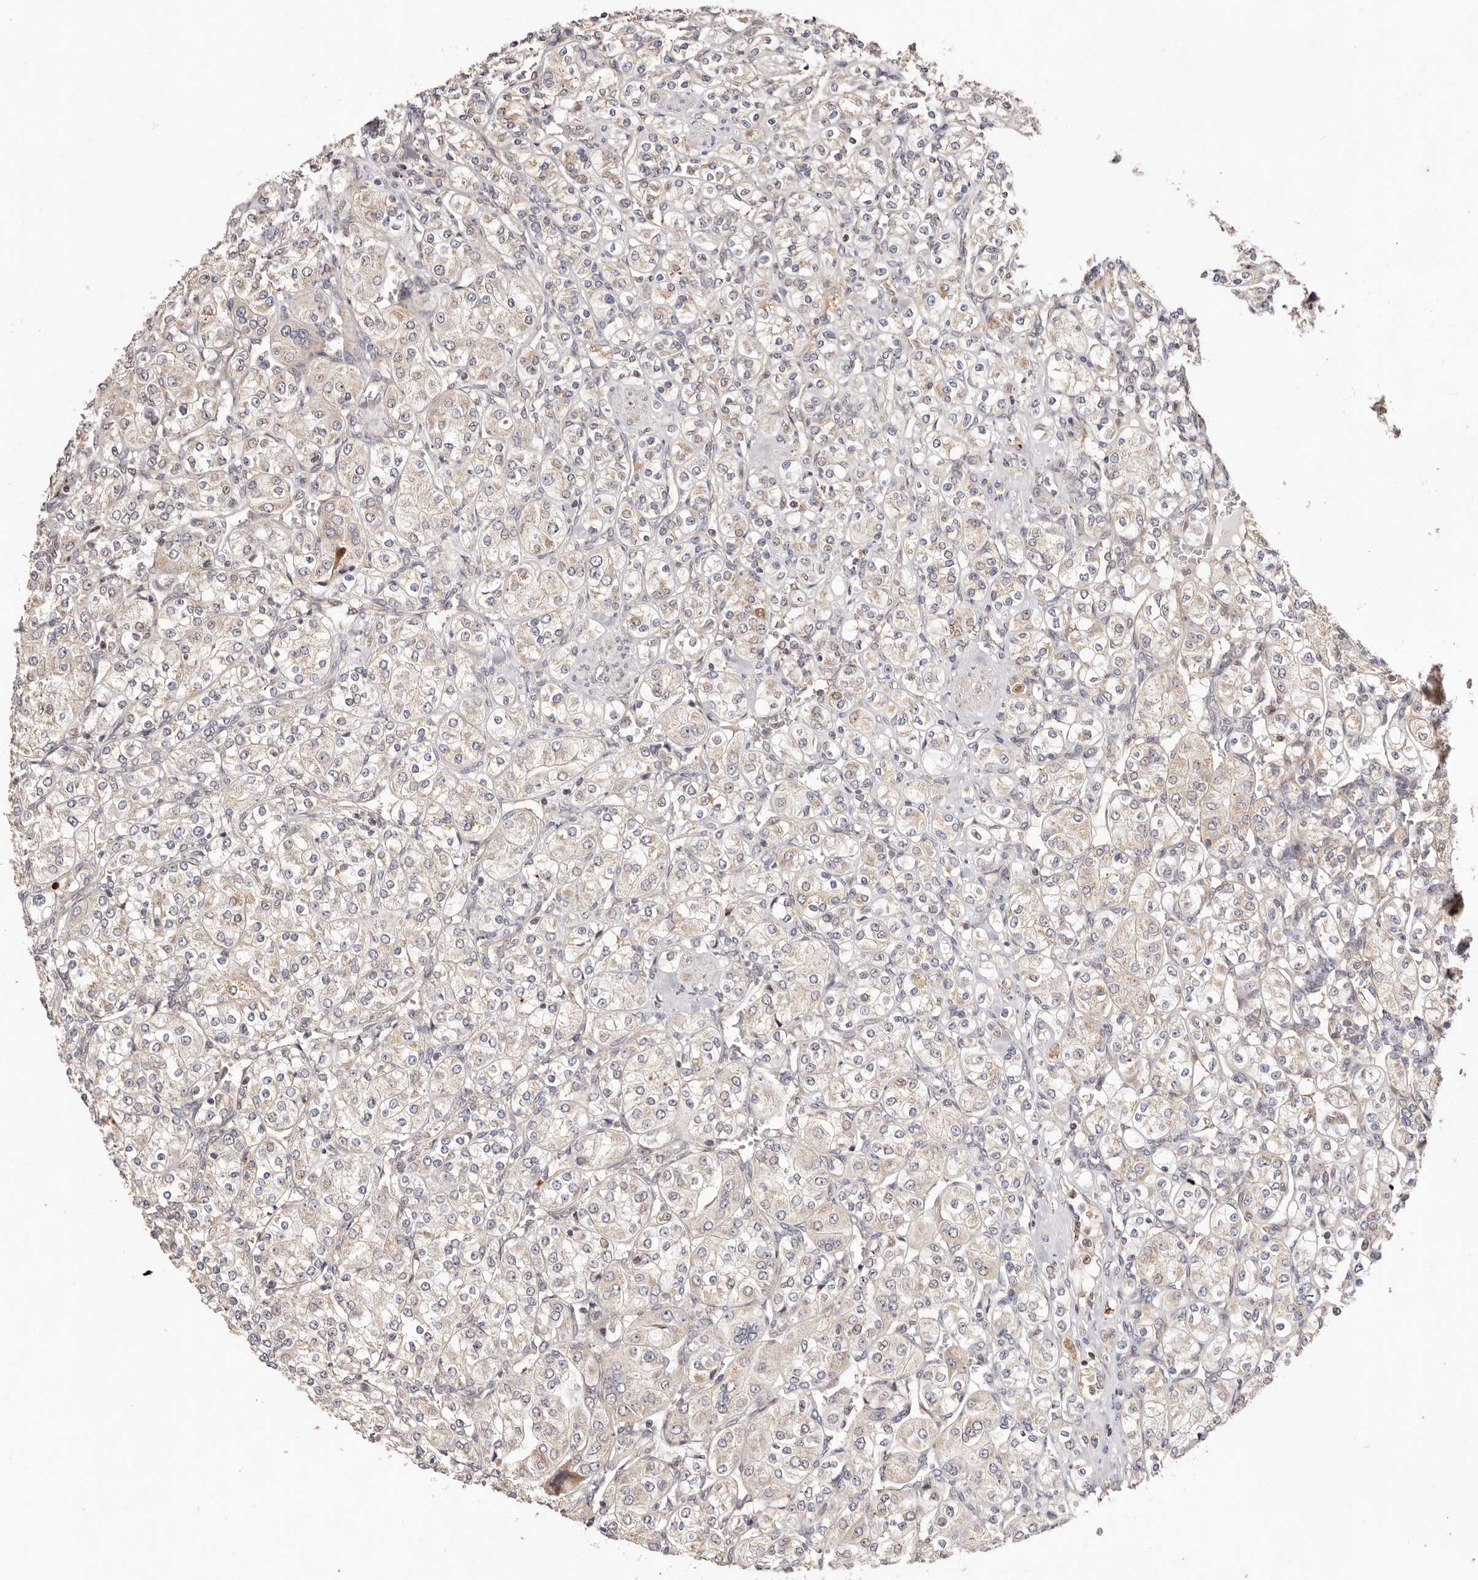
{"staining": {"intensity": "weak", "quantity": "<25%", "location": "cytoplasmic/membranous"}, "tissue": "renal cancer", "cell_type": "Tumor cells", "image_type": "cancer", "snomed": [{"axis": "morphology", "description": "Adenocarcinoma, NOS"}, {"axis": "topography", "description": "Kidney"}], "caption": "An immunohistochemistry (IHC) photomicrograph of renal adenocarcinoma is shown. There is no staining in tumor cells of renal adenocarcinoma.", "gene": "USP33", "patient": {"sex": "male", "age": 77}}